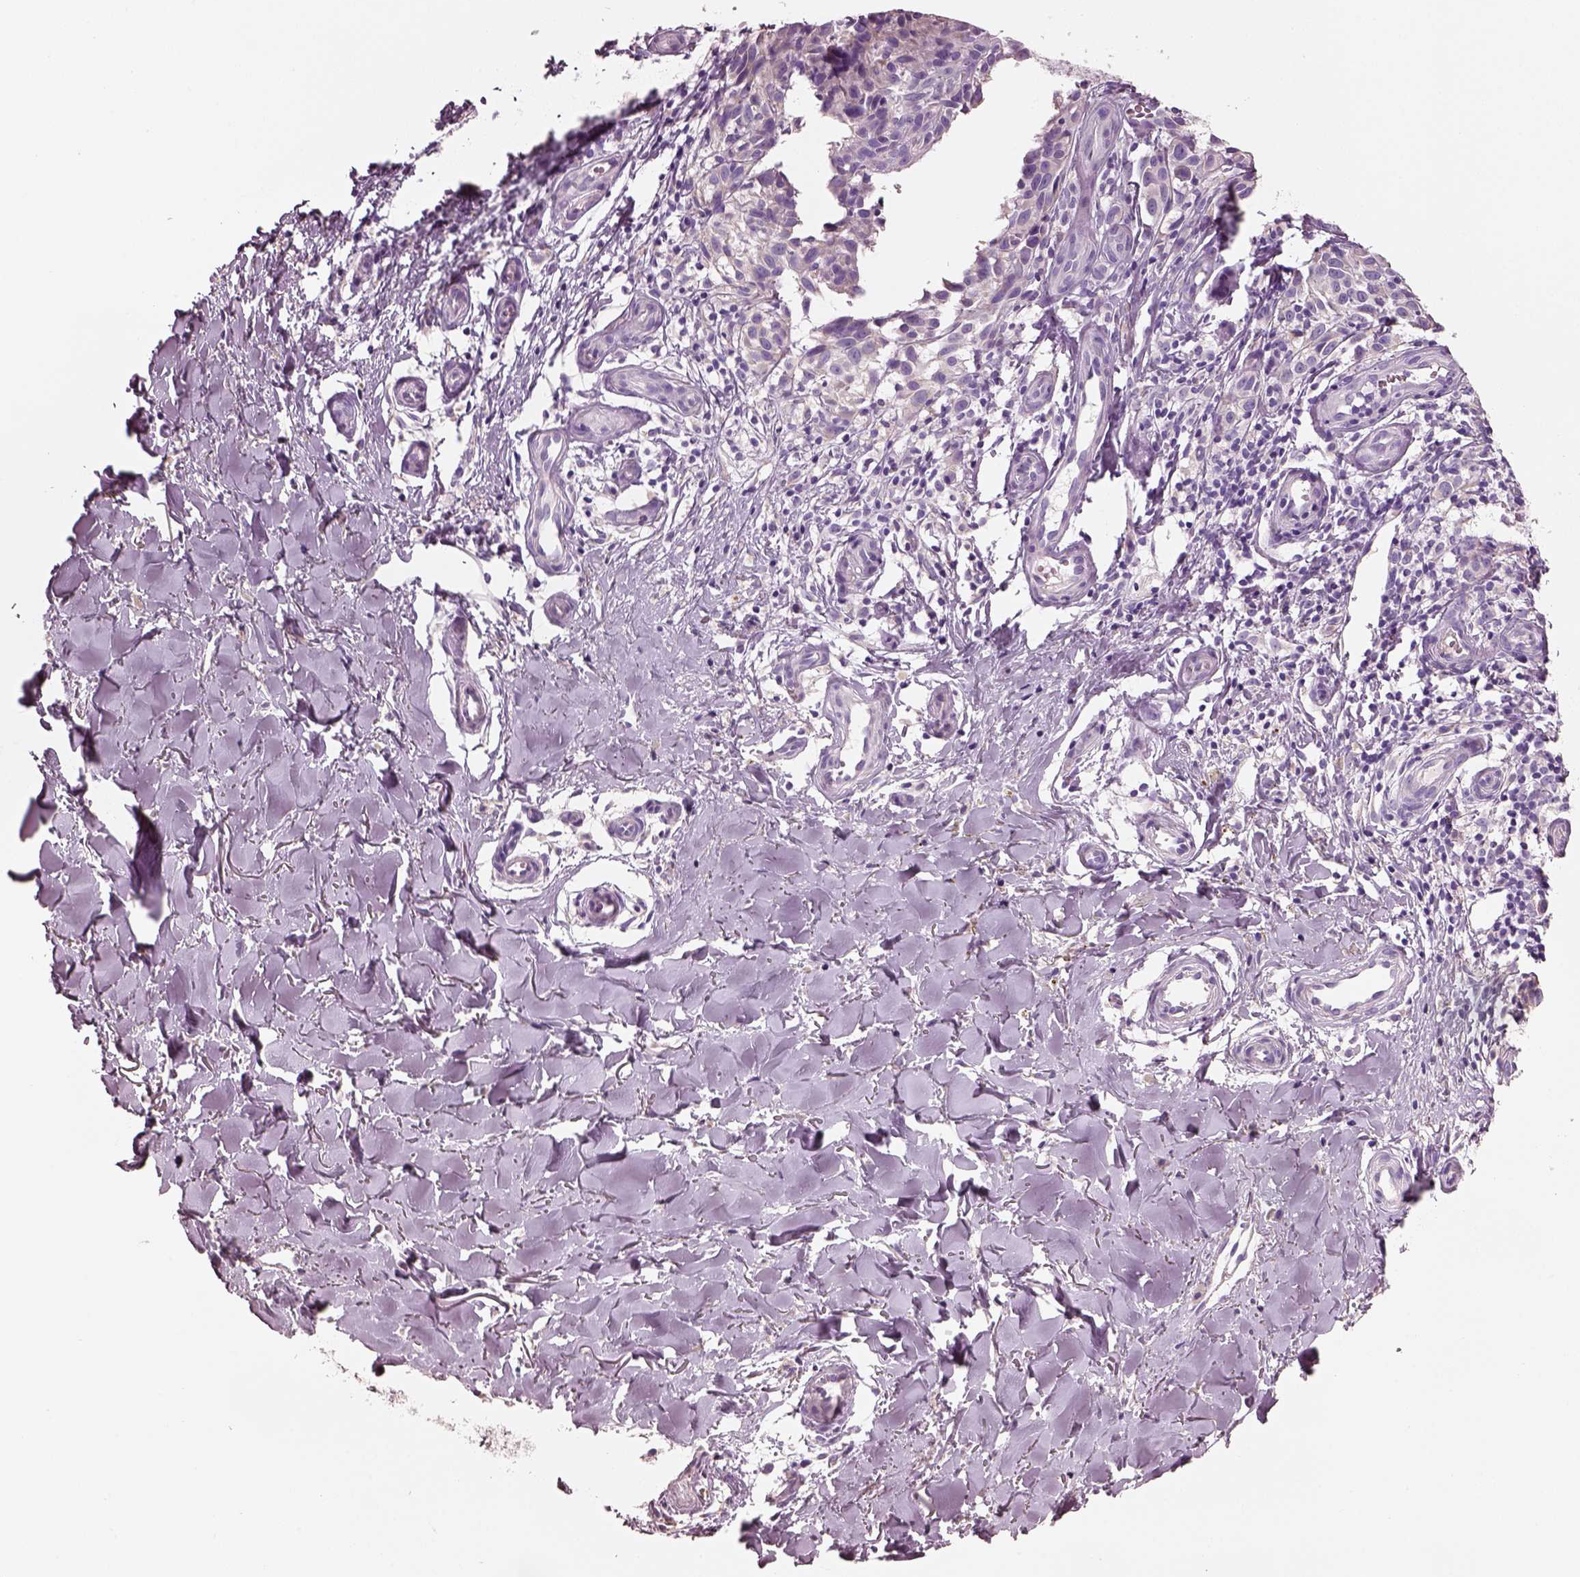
{"staining": {"intensity": "negative", "quantity": "none", "location": "none"}, "tissue": "melanoma", "cell_type": "Tumor cells", "image_type": "cancer", "snomed": [{"axis": "morphology", "description": "Malignant melanoma, NOS"}, {"axis": "topography", "description": "Skin"}], "caption": "Malignant melanoma was stained to show a protein in brown. There is no significant positivity in tumor cells.", "gene": "PNOC", "patient": {"sex": "female", "age": 53}}